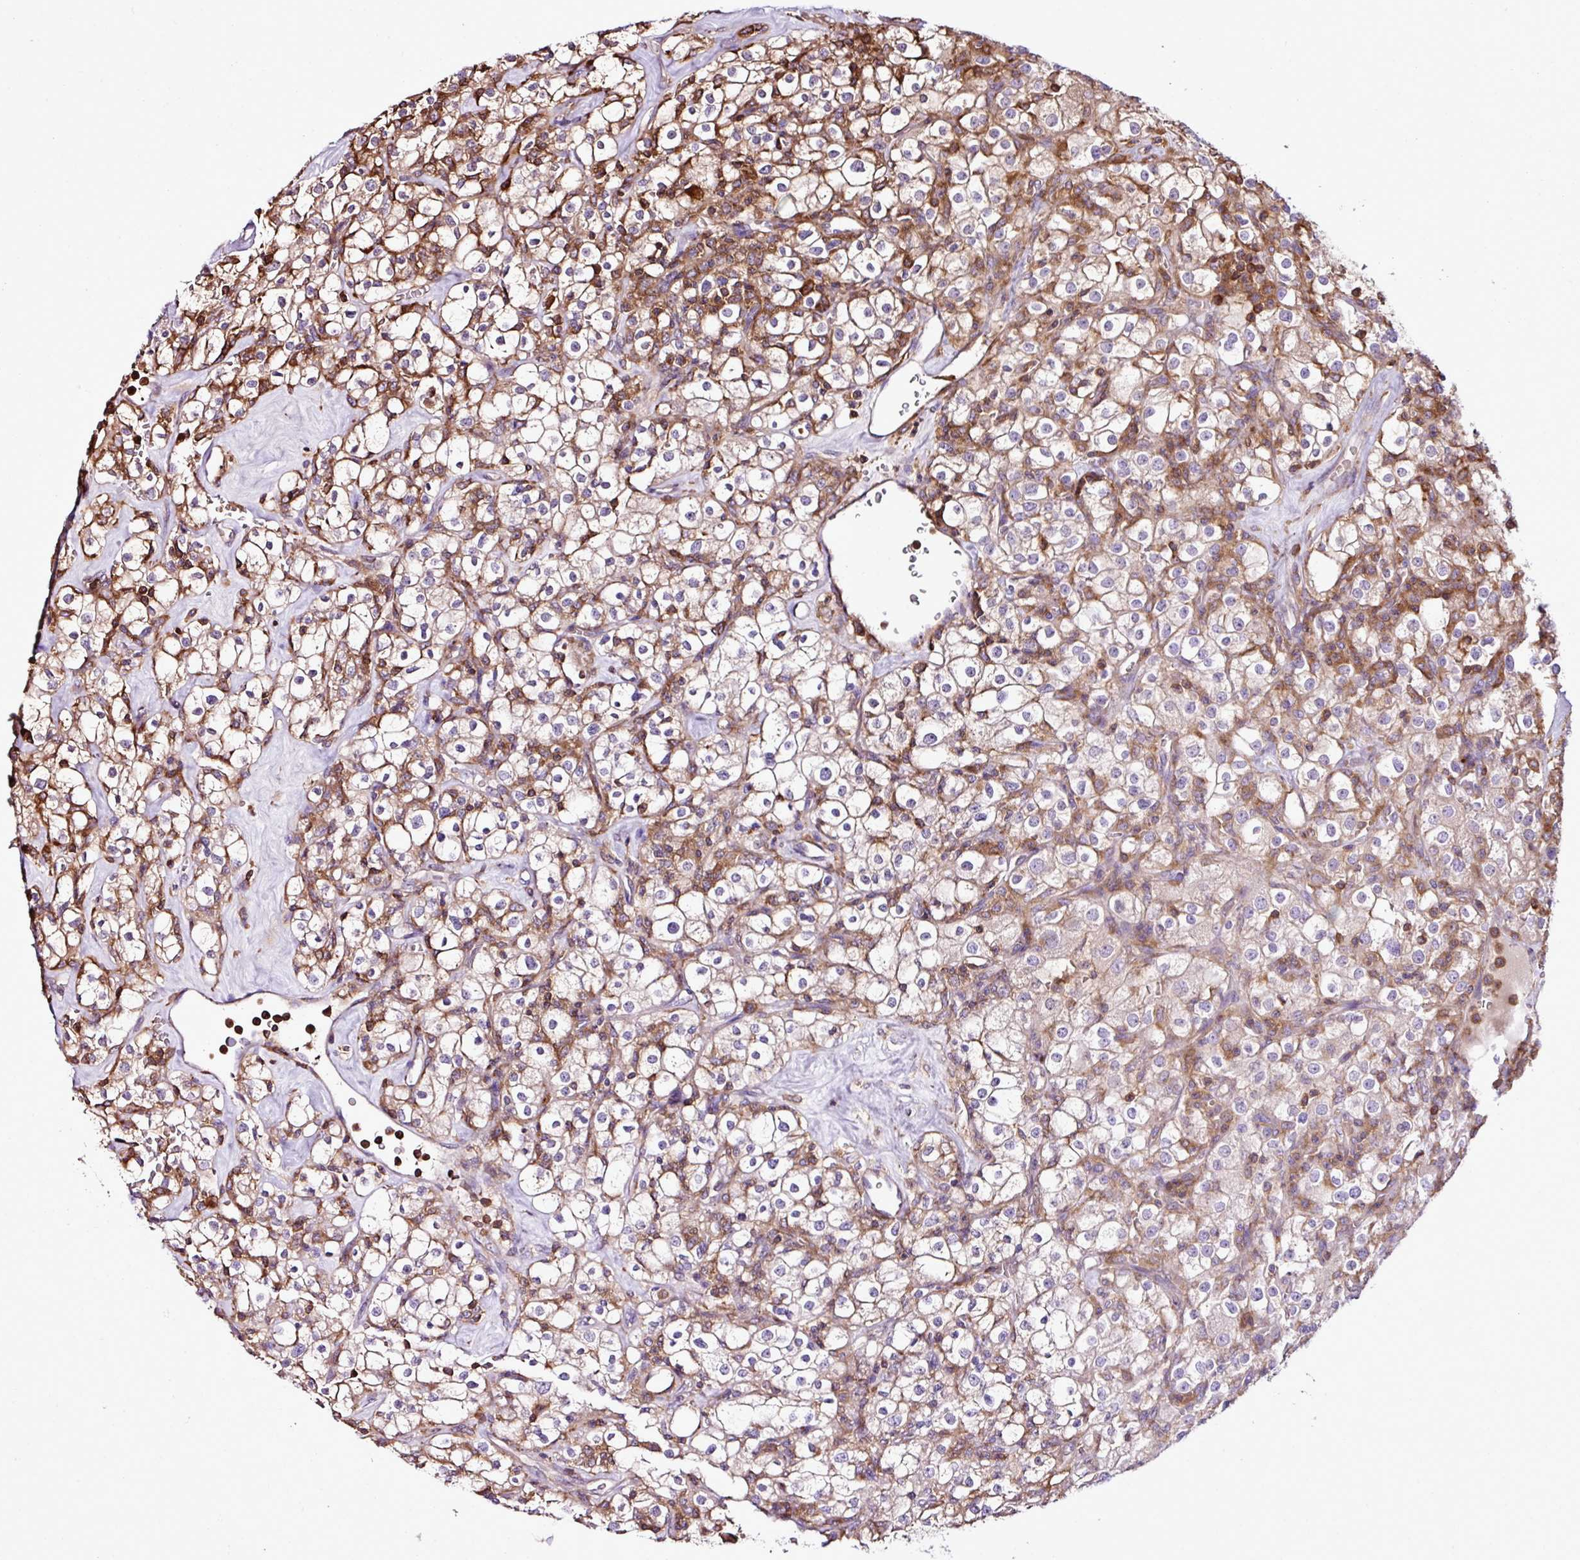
{"staining": {"intensity": "moderate", "quantity": "25%-75%", "location": "cytoplasmic/membranous"}, "tissue": "renal cancer", "cell_type": "Tumor cells", "image_type": "cancer", "snomed": [{"axis": "morphology", "description": "Adenocarcinoma, NOS"}, {"axis": "topography", "description": "Kidney"}], "caption": "This is a histology image of immunohistochemistry staining of renal cancer, which shows moderate expression in the cytoplasmic/membranous of tumor cells.", "gene": "PGAP6", "patient": {"sex": "female", "age": 74}}